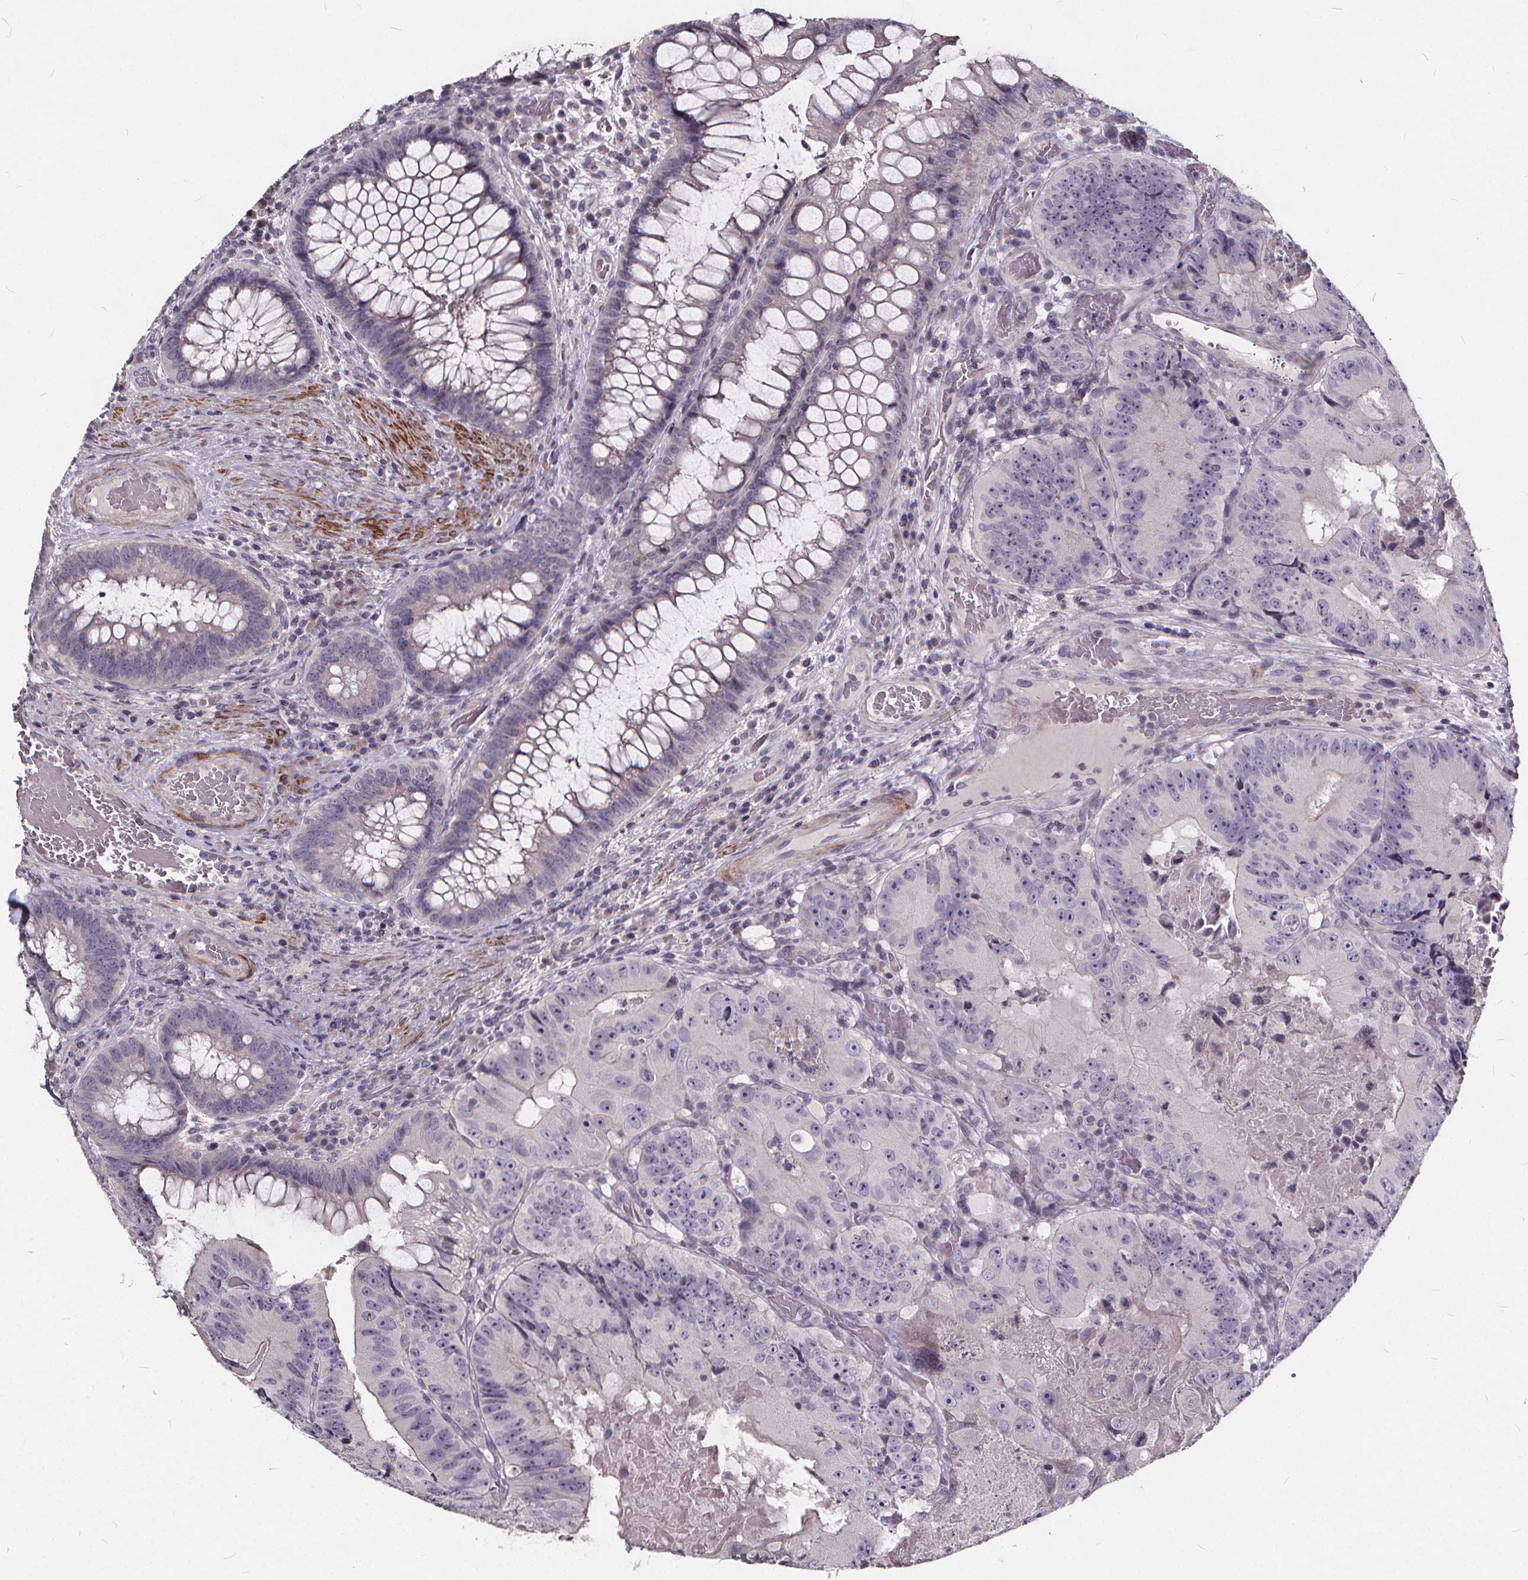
{"staining": {"intensity": "negative", "quantity": "none", "location": "none"}, "tissue": "colorectal cancer", "cell_type": "Tumor cells", "image_type": "cancer", "snomed": [{"axis": "morphology", "description": "Adenocarcinoma, NOS"}, {"axis": "topography", "description": "Colon"}], "caption": "Immunohistochemistry of colorectal cancer (adenocarcinoma) shows no positivity in tumor cells. The staining is performed using DAB (3,3'-diaminobenzidine) brown chromogen with nuclei counter-stained in using hematoxylin.", "gene": "TSPAN14", "patient": {"sex": "female", "age": 86}}